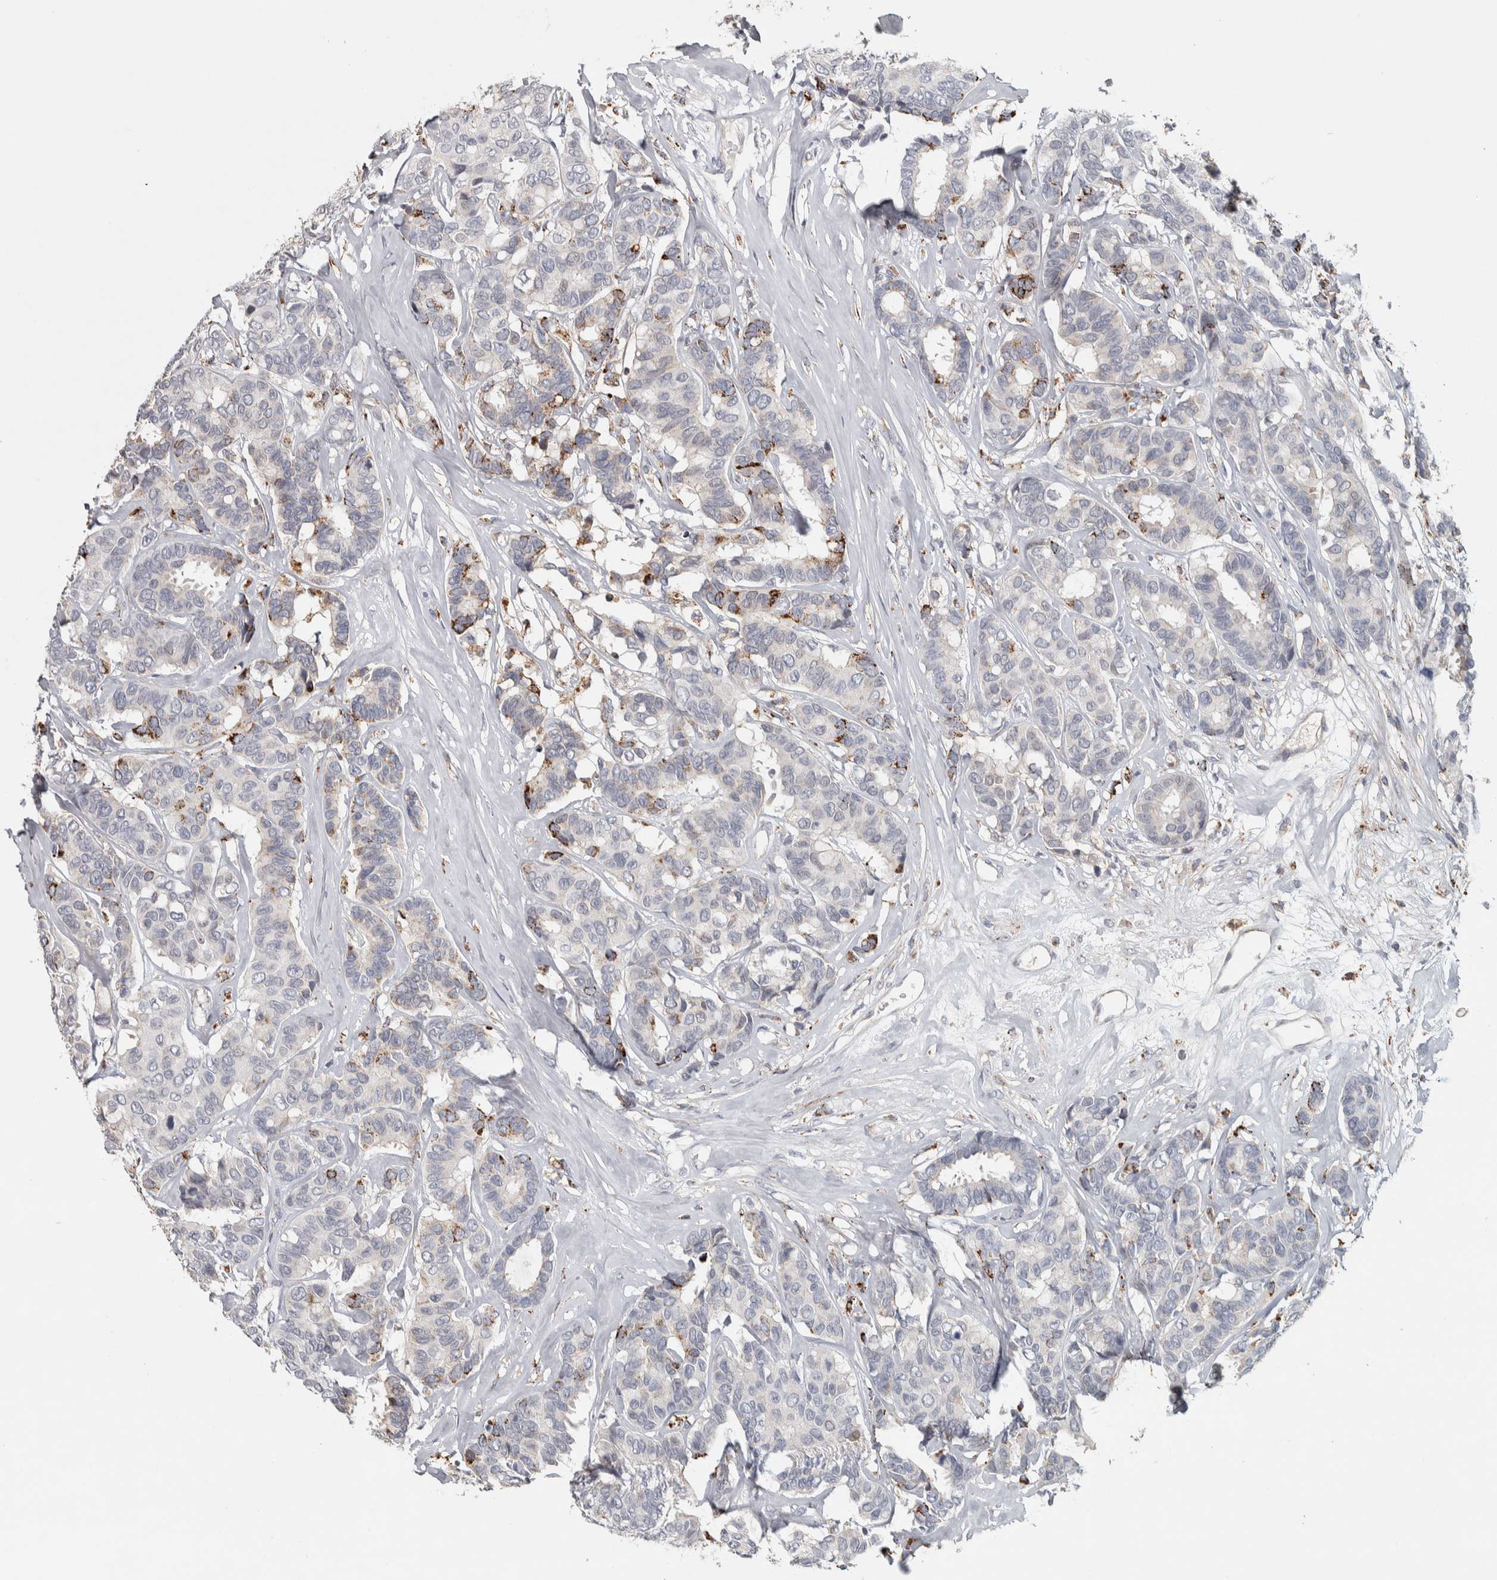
{"staining": {"intensity": "moderate", "quantity": "<25%", "location": "cytoplasmic/membranous"}, "tissue": "breast cancer", "cell_type": "Tumor cells", "image_type": "cancer", "snomed": [{"axis": "morphology", "description": "Duct carcinoma"}, {"axis": "topography", "description": "Breast"}], "caption": "A histopathology image of infiltrating ductal carcinoma (breast) stained for a protein shows moderate cytoplasmic/membranous brown staining in tumor cells.", "gene": "FAM78A", "patient": {"sex": "female", "age": 87}}